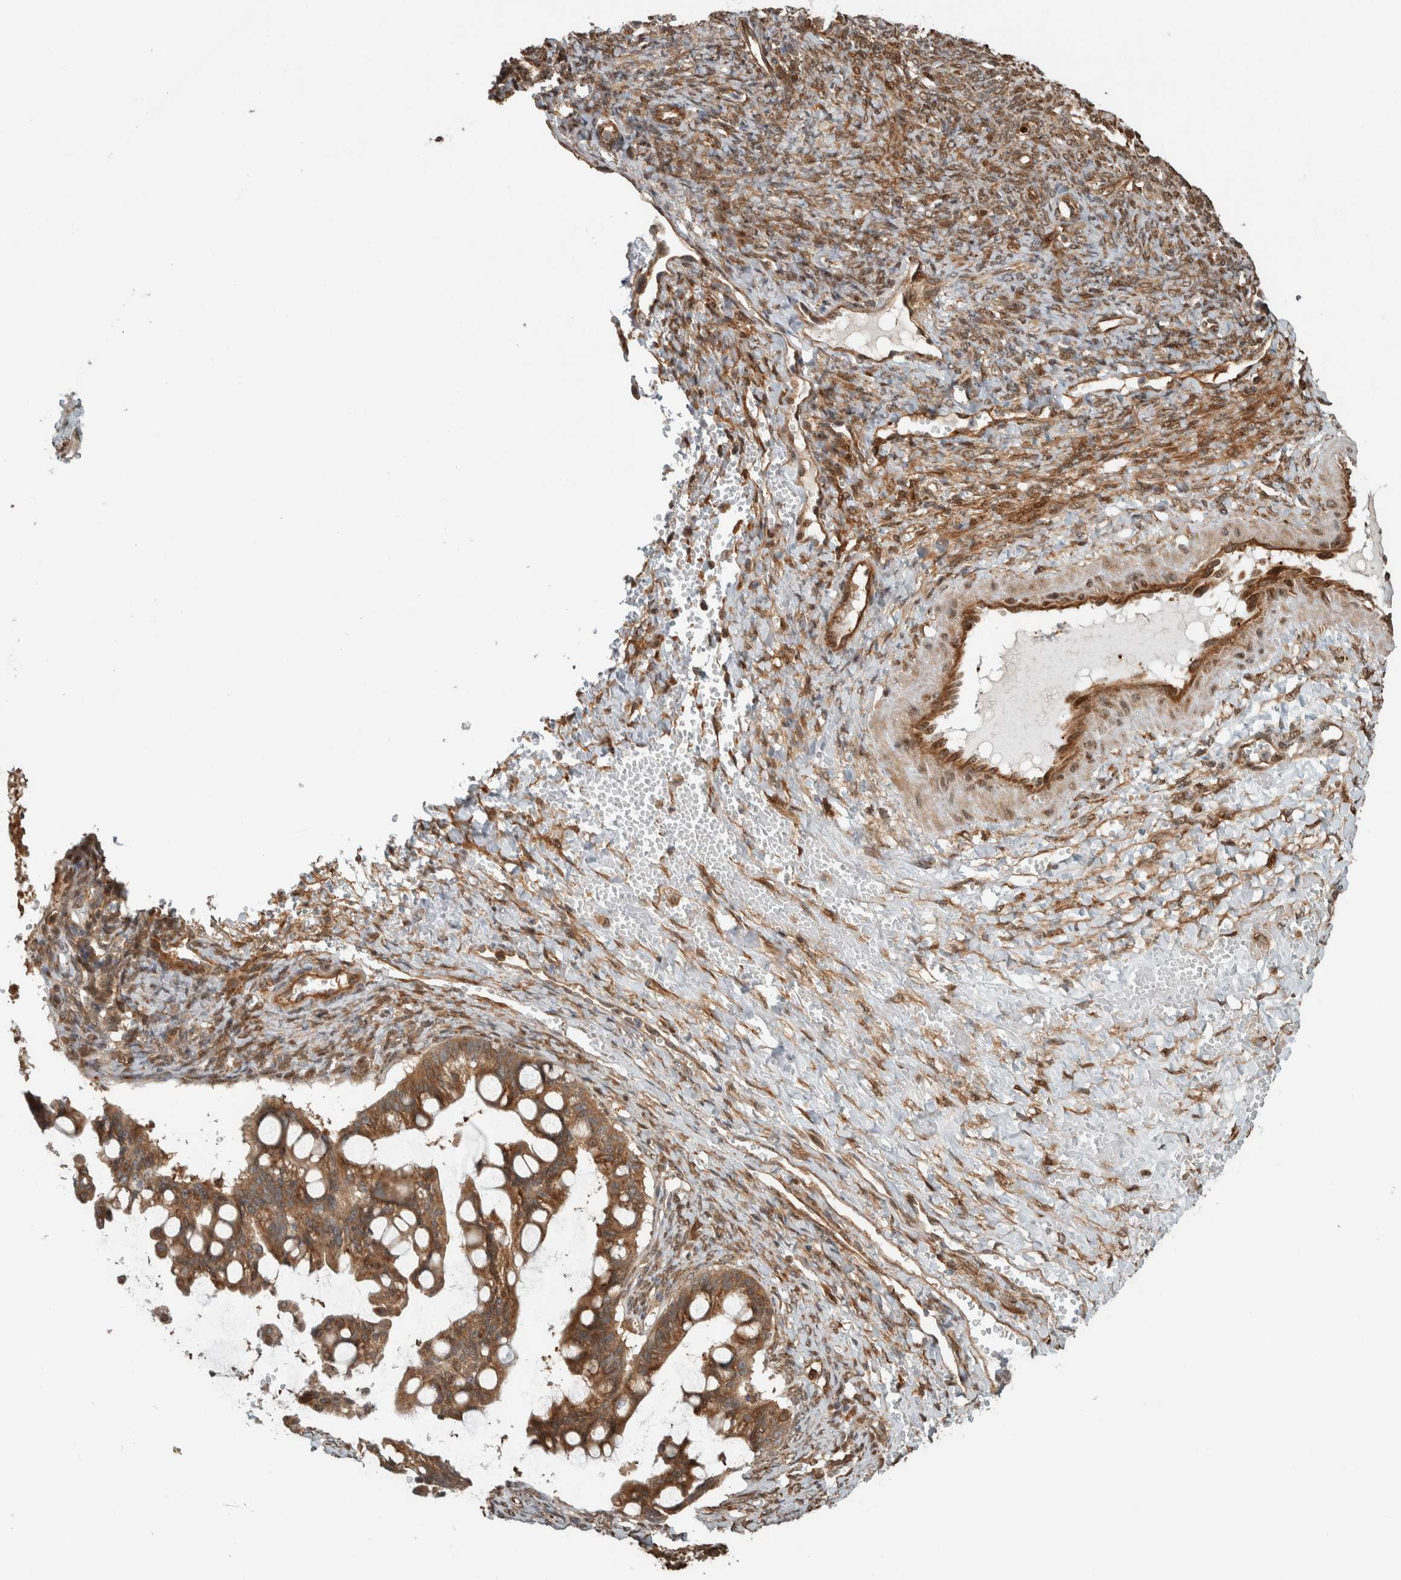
{"staining": {"intensity": "moderate", "quantity": ">75%", "location": "cytoplasmic/membranous"}, "tissue": "ovarian cancer", "cell_type": "Tumor cells", "image_type": "cancer", "snomed": [{"axis": "morphology", "description": "Cystadenocarcinoma, mucinous, NOS"}, {"axis": "topography", "description": "Ovary"}], "caption": "Immunohistochemistry (IHC) micrograph of neoplastic tissue: mucinous cystadenocarcinoma (ovarian) stained using IHC displays medium levels of moderate protein expression localized specifically in the cytoplasmic/membranous of tumor cells, appearing as a cytoplasmic/membranous brown color.", "gene": "CNTROB", "patient": {"sex": "female", "age": 73}}